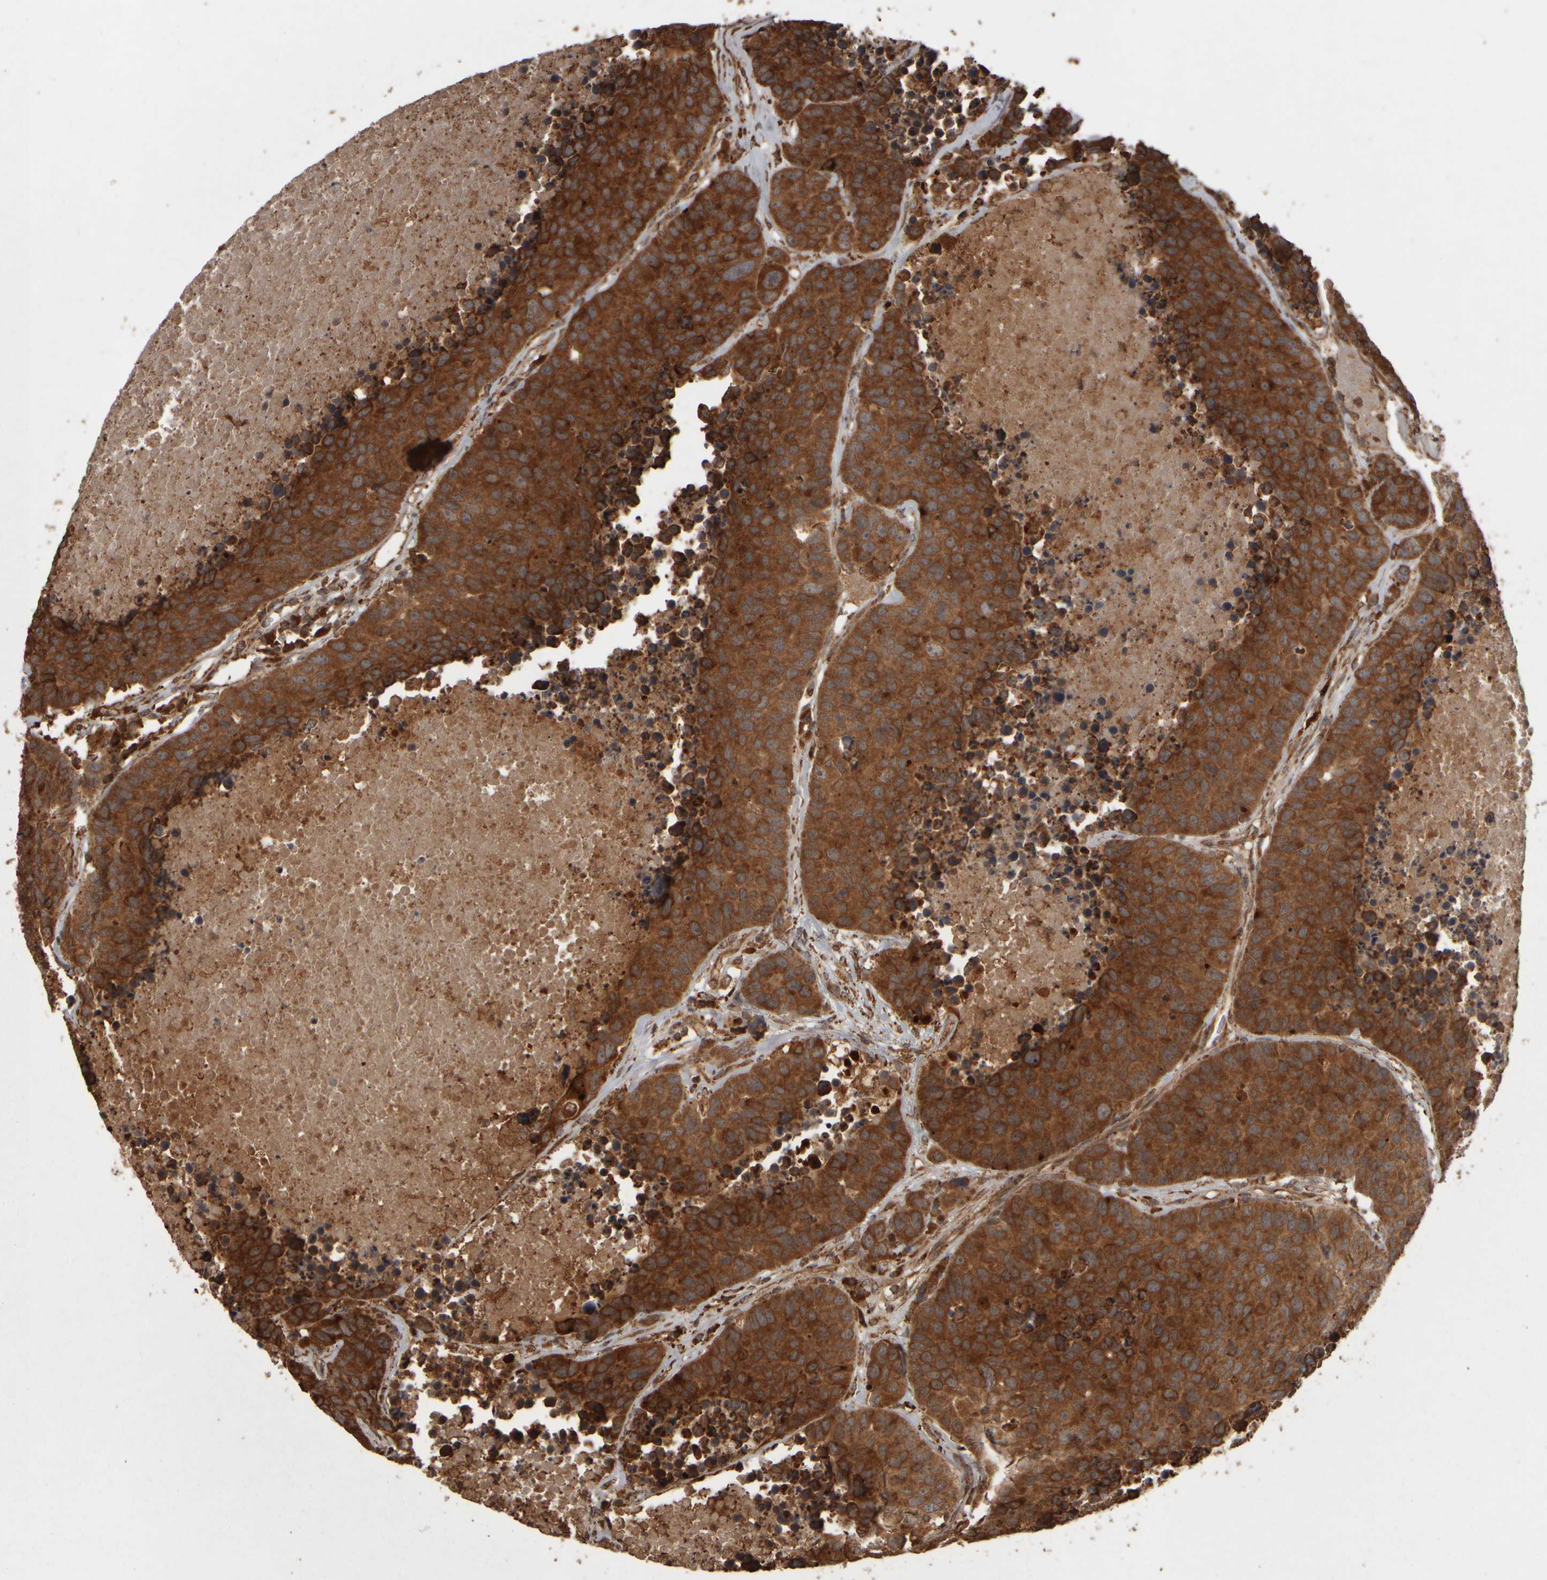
{"staining": {"intensity": "strong", "quantity": ">75%", "location": "cytoplasmic/membranous"}, "tissue": "carcinoid", "cell_type": "Tumor cells", "image_type": "cancer", "snomed": [{"axis": "morphology", "description": "Carcinoid, malignant, NOS"}, {"axis": "topography", "description": "Lung"}], "caption": "A brown stain highlights strong cytoplasmic/membranous expression of a protein in human carcinoid (malignant) tumor cells. (Stains: DAB in brown, nuclei in blue, Microscopy: brightfield microscopy at high magnification).", "gene": "AGBL3", "patient": {"sex": "male", "age": 60}}